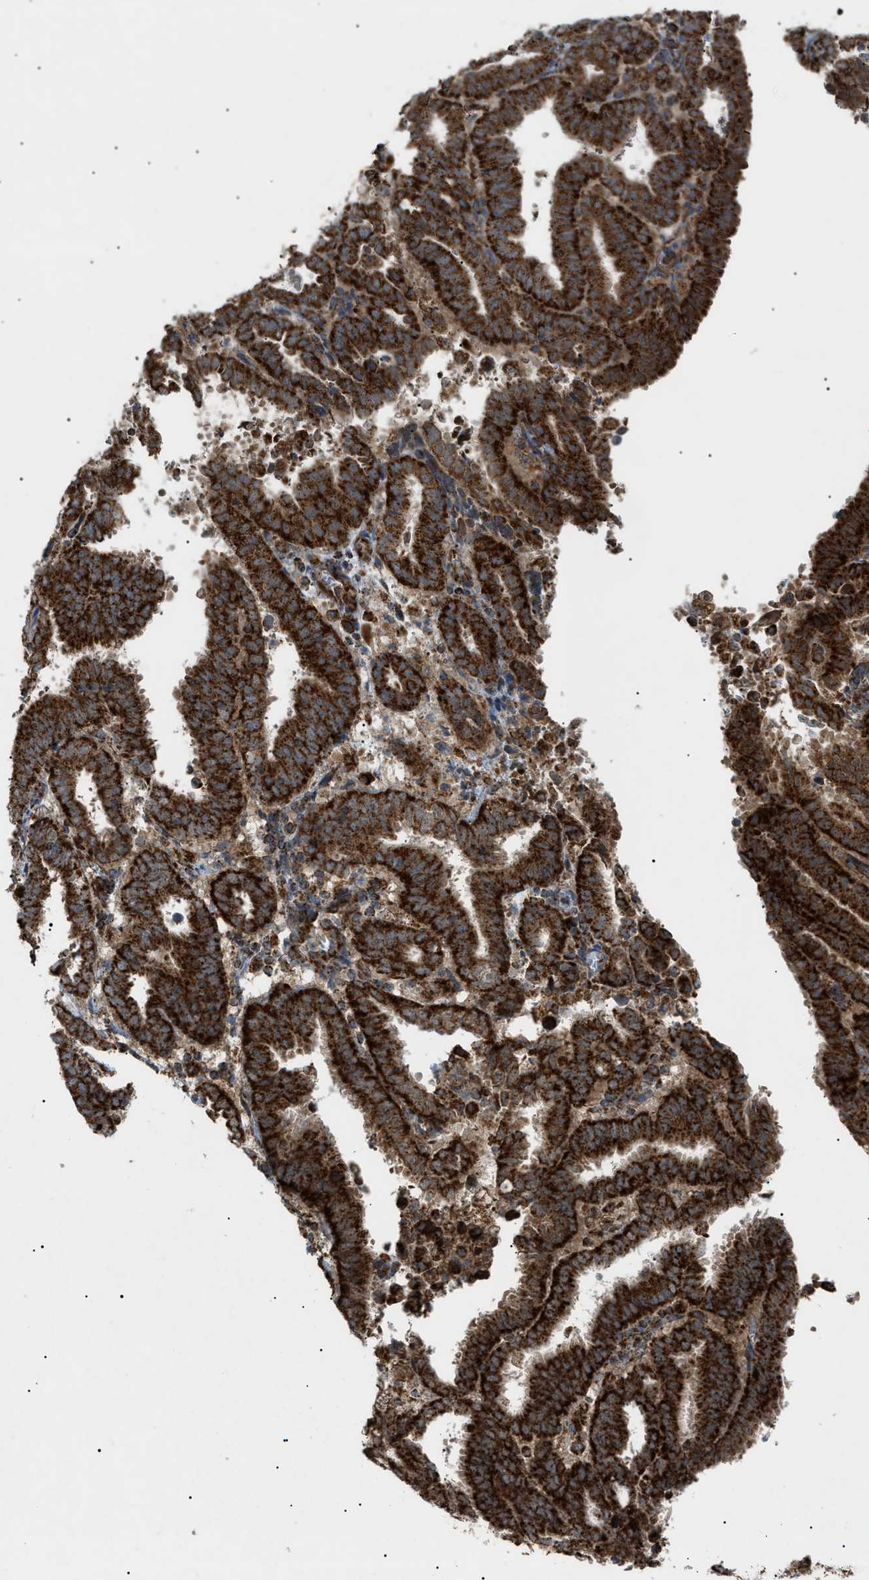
{"staining": {"intensity": "strong", "quantity": ">75%", "location": "cytoplasmic/membranous"}, "tissue": "endometrial cancer", "cell_type": "Tumor cells", "image_type": "cancer", "snomed": [{"axis": "morphology", "description": "Adenocarcinoma, NOS"}, {"axis": "topography", "description": "Uterus"}], "caption": "Brown immunohistochemical staining in human endometrial cancer demonstrates strong cytoplasmic/membranous expression in about >75% of tumor cells.", "gene": "C1GALT1C1", "patient": {"sex": "female", "age": 83}}